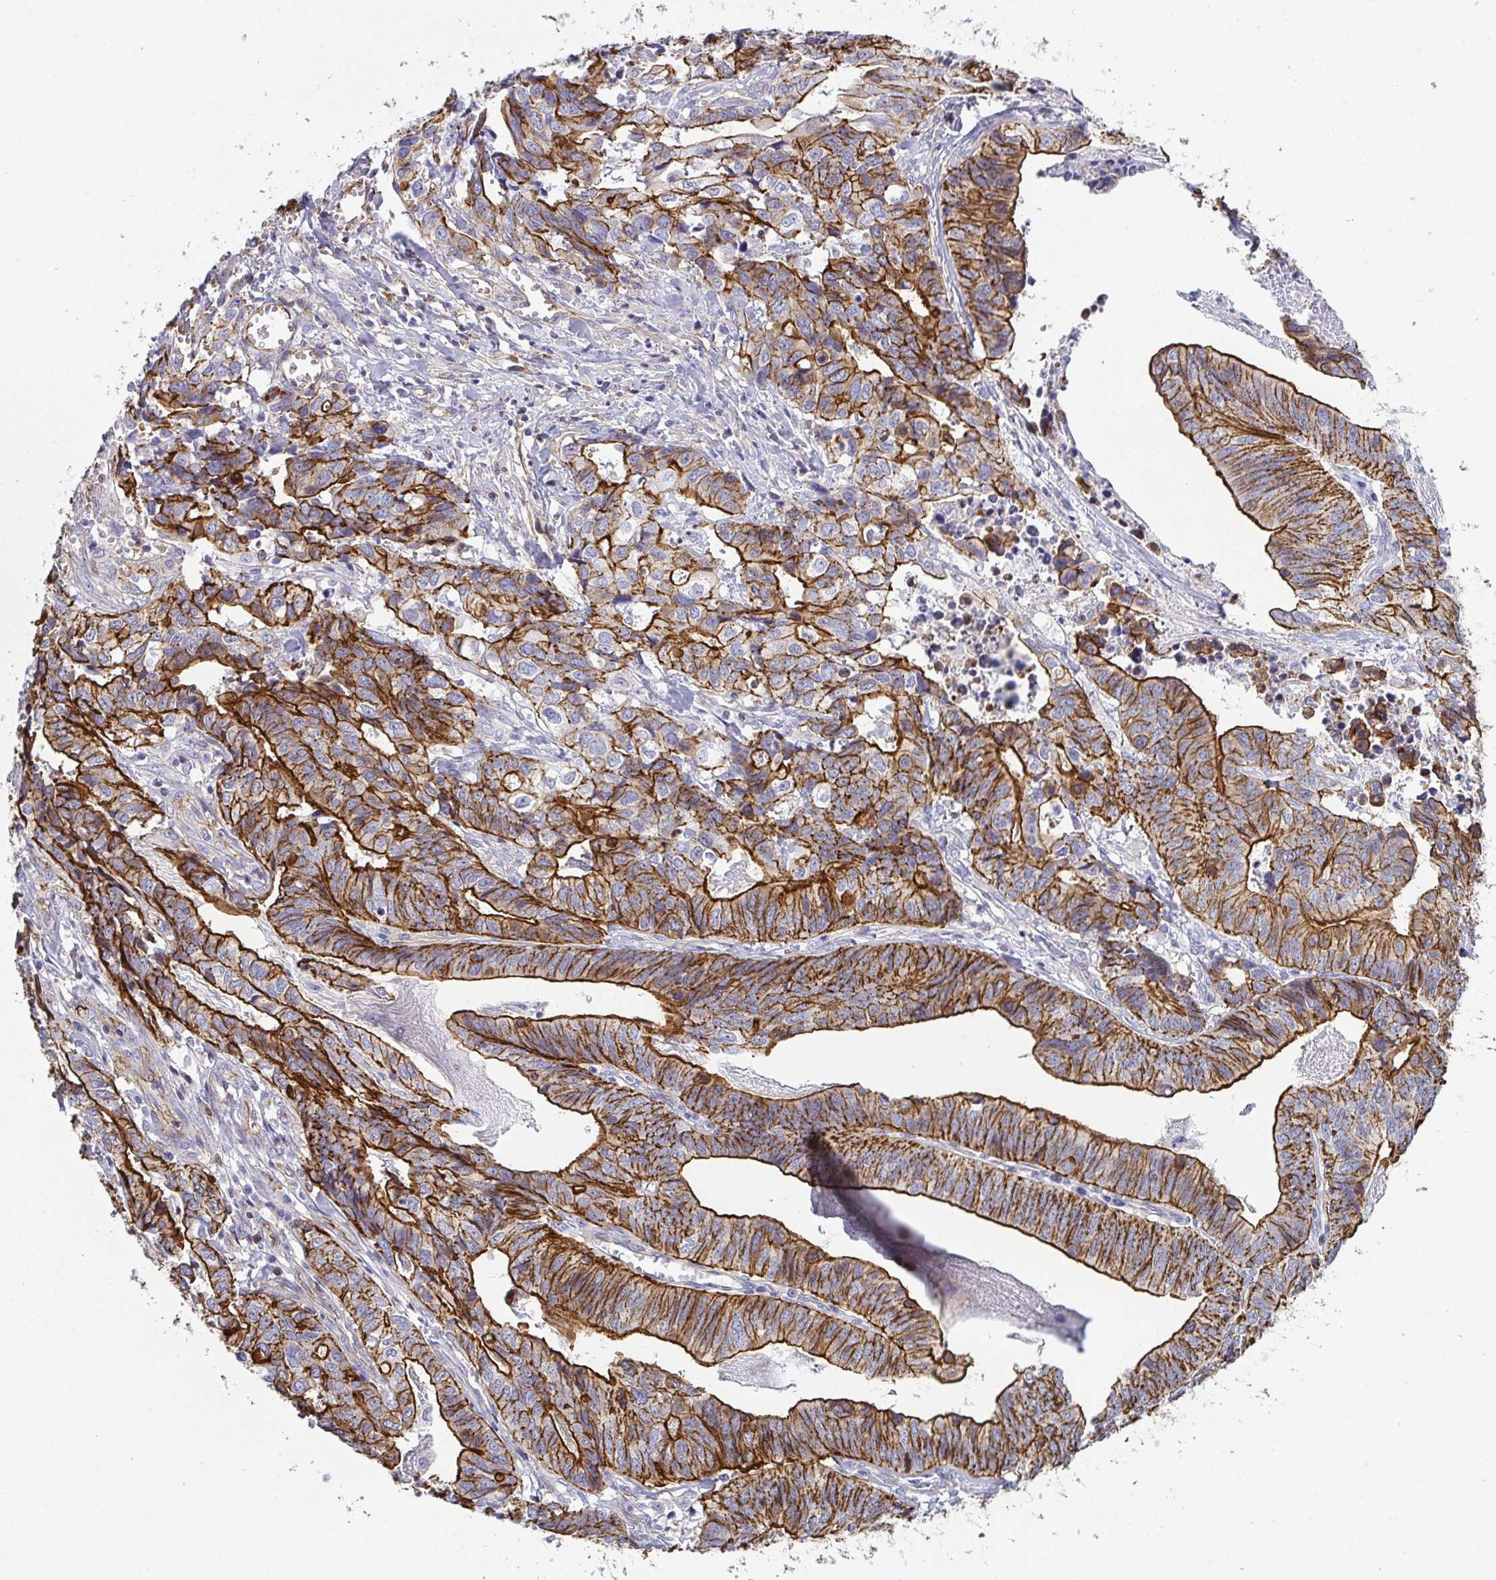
{"staining": {"intensity": "strong", "quantity": ">75%", "location": "cytoplasmic/membranous"}, "tissue": "stomach cancer", "cell_type": "Tumor cells", "image_type": "cancer", "snomed": [{"axis": "morphology", "description": "Adenocarcinoma, NOS"}, {"axis": "topography", "description": "Stomach, upper"}], "caption": "A histopathology image showing strong cytoplasmic/membranous staining in approximately >75% of tumor cells in stomach adenocarcinoma, as visualized by brown immunohistochemical staining.", "gene": "LIMA1", "patient": {"sex": "female", "age": 67}}